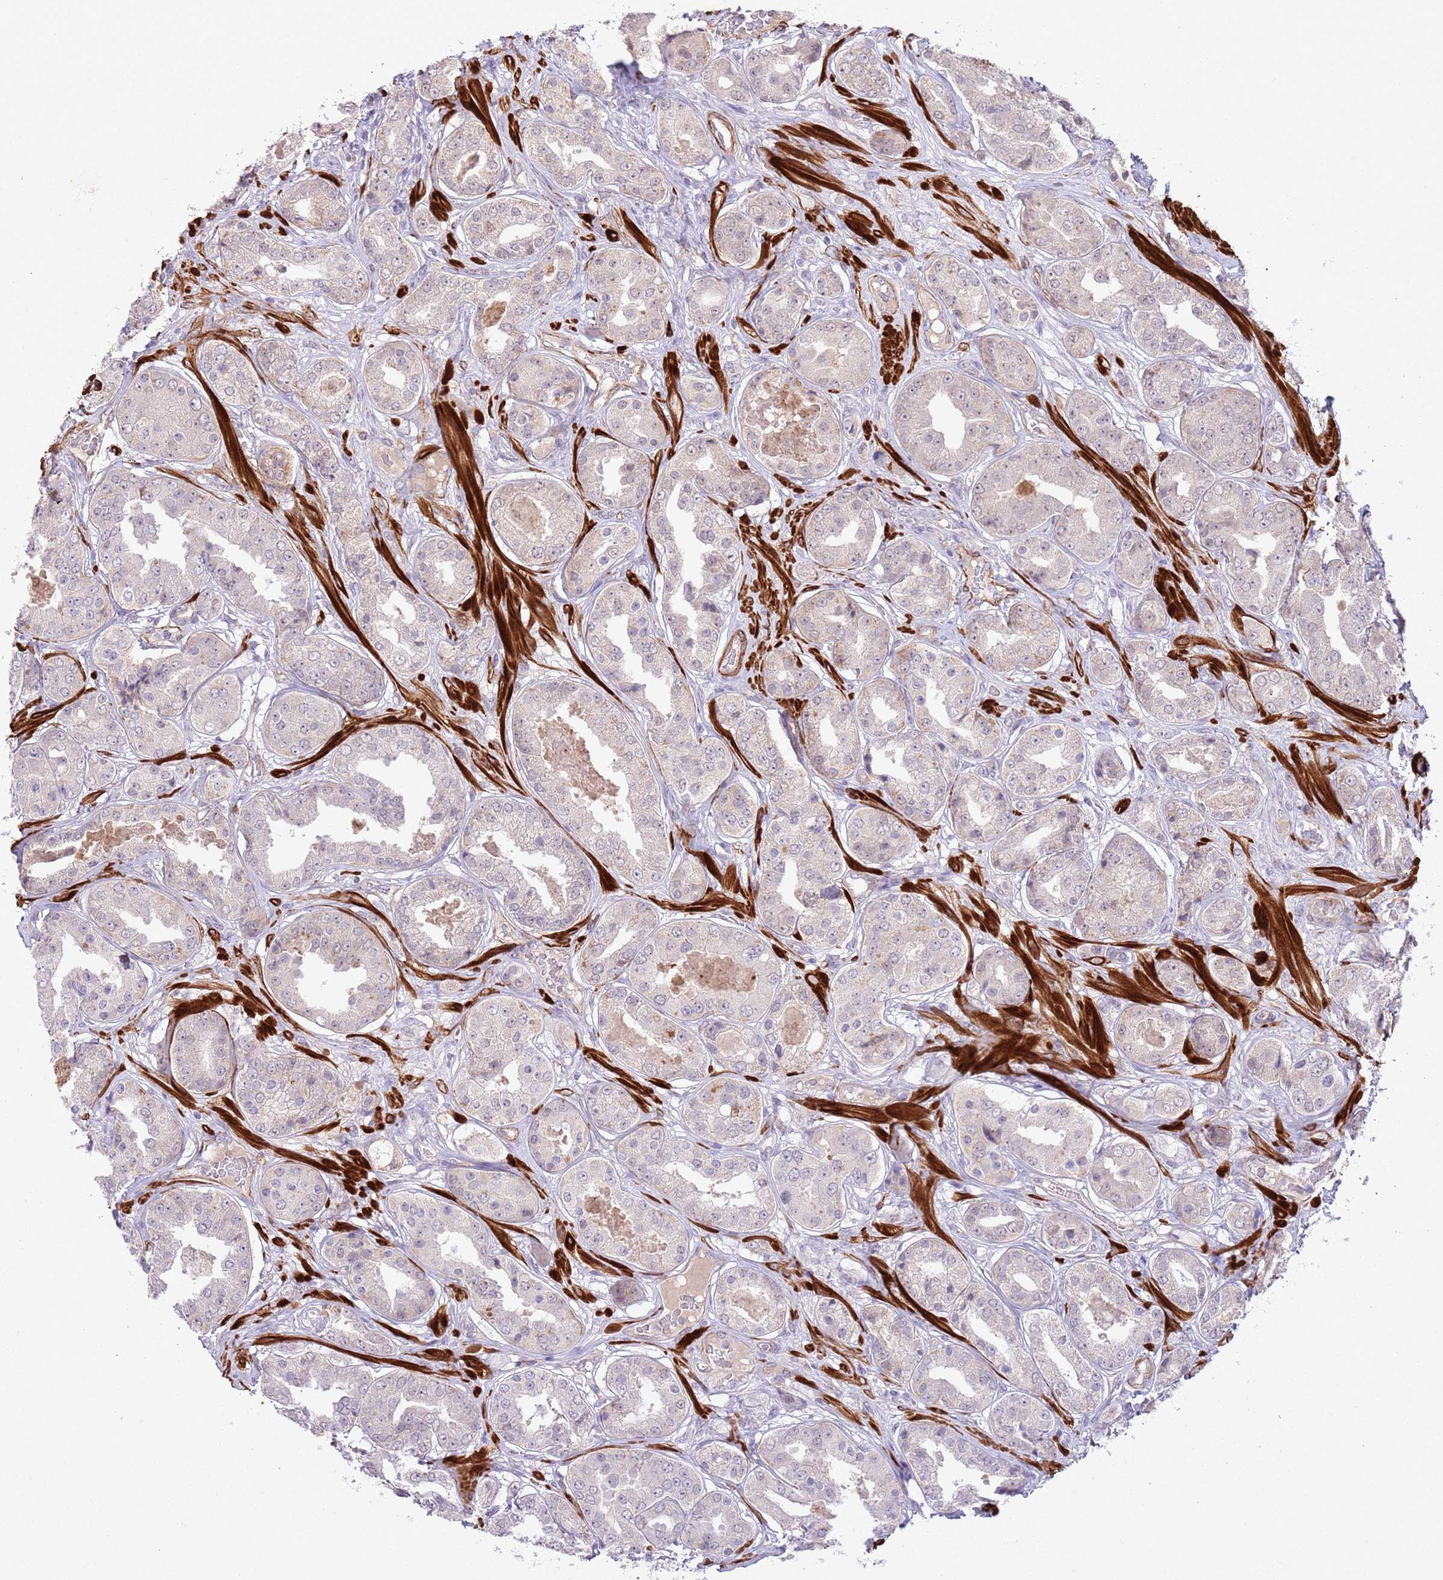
{"staining": {"intensity": "negative", "quantity": "none", "location": "none"}, "tissue": "prostate cancer", "cell_type": "Tumor cells", "image_type": "cancer", "snomed": [{"axis": "morphology", "description": "Adenocarcinoma, High grade"}, {"axis": "topography", "description": "Prostate"}], "caption": "The micrograph shows no significant positivity in tumor cells of prostate cancer (adenocarcinoma (high-grade)).", "gene": "CCNI", "patient": {"sex": "male", "age": 63}}